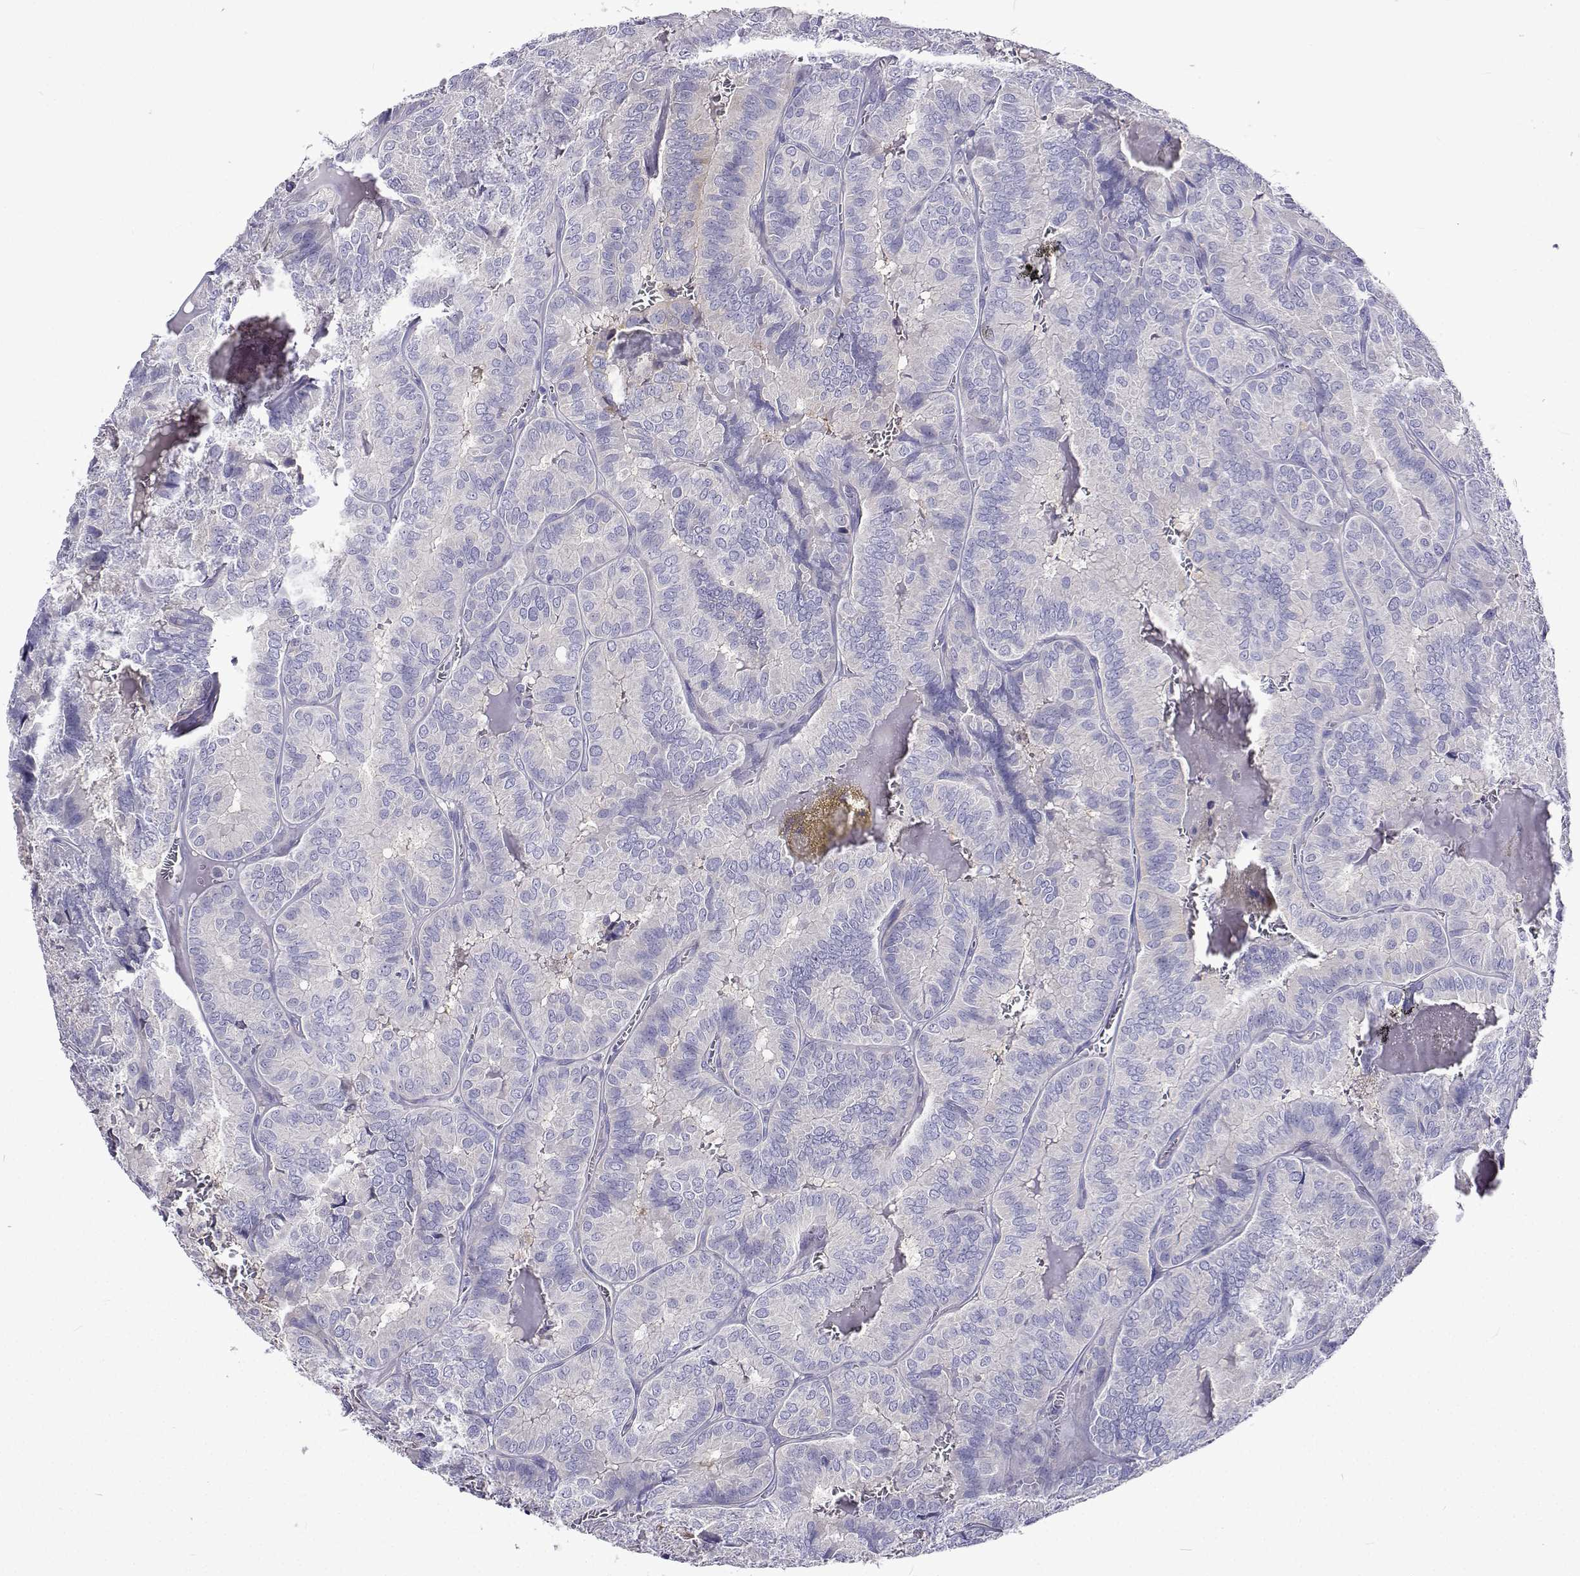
{"staining": {"intensity": "negative", "quantity": "none", "location": "none"}, "tissue": "thyroid cancer", "cell_type": "Tumor cells", "image_type": "cancer", "snomed": [{"axis": "morphology", "description": "Papillary adenocarcinoma, NOS"}, {"axis": "topography", "description": "Thyroid gland"}], "caption": "Immunohistochemical staining of human papillary adenocarcinoma (thyroid) reveals no significant expression in tumor cells.", "gene": "LHFPL7", "patient": {"sex": "female", "age": 75}}